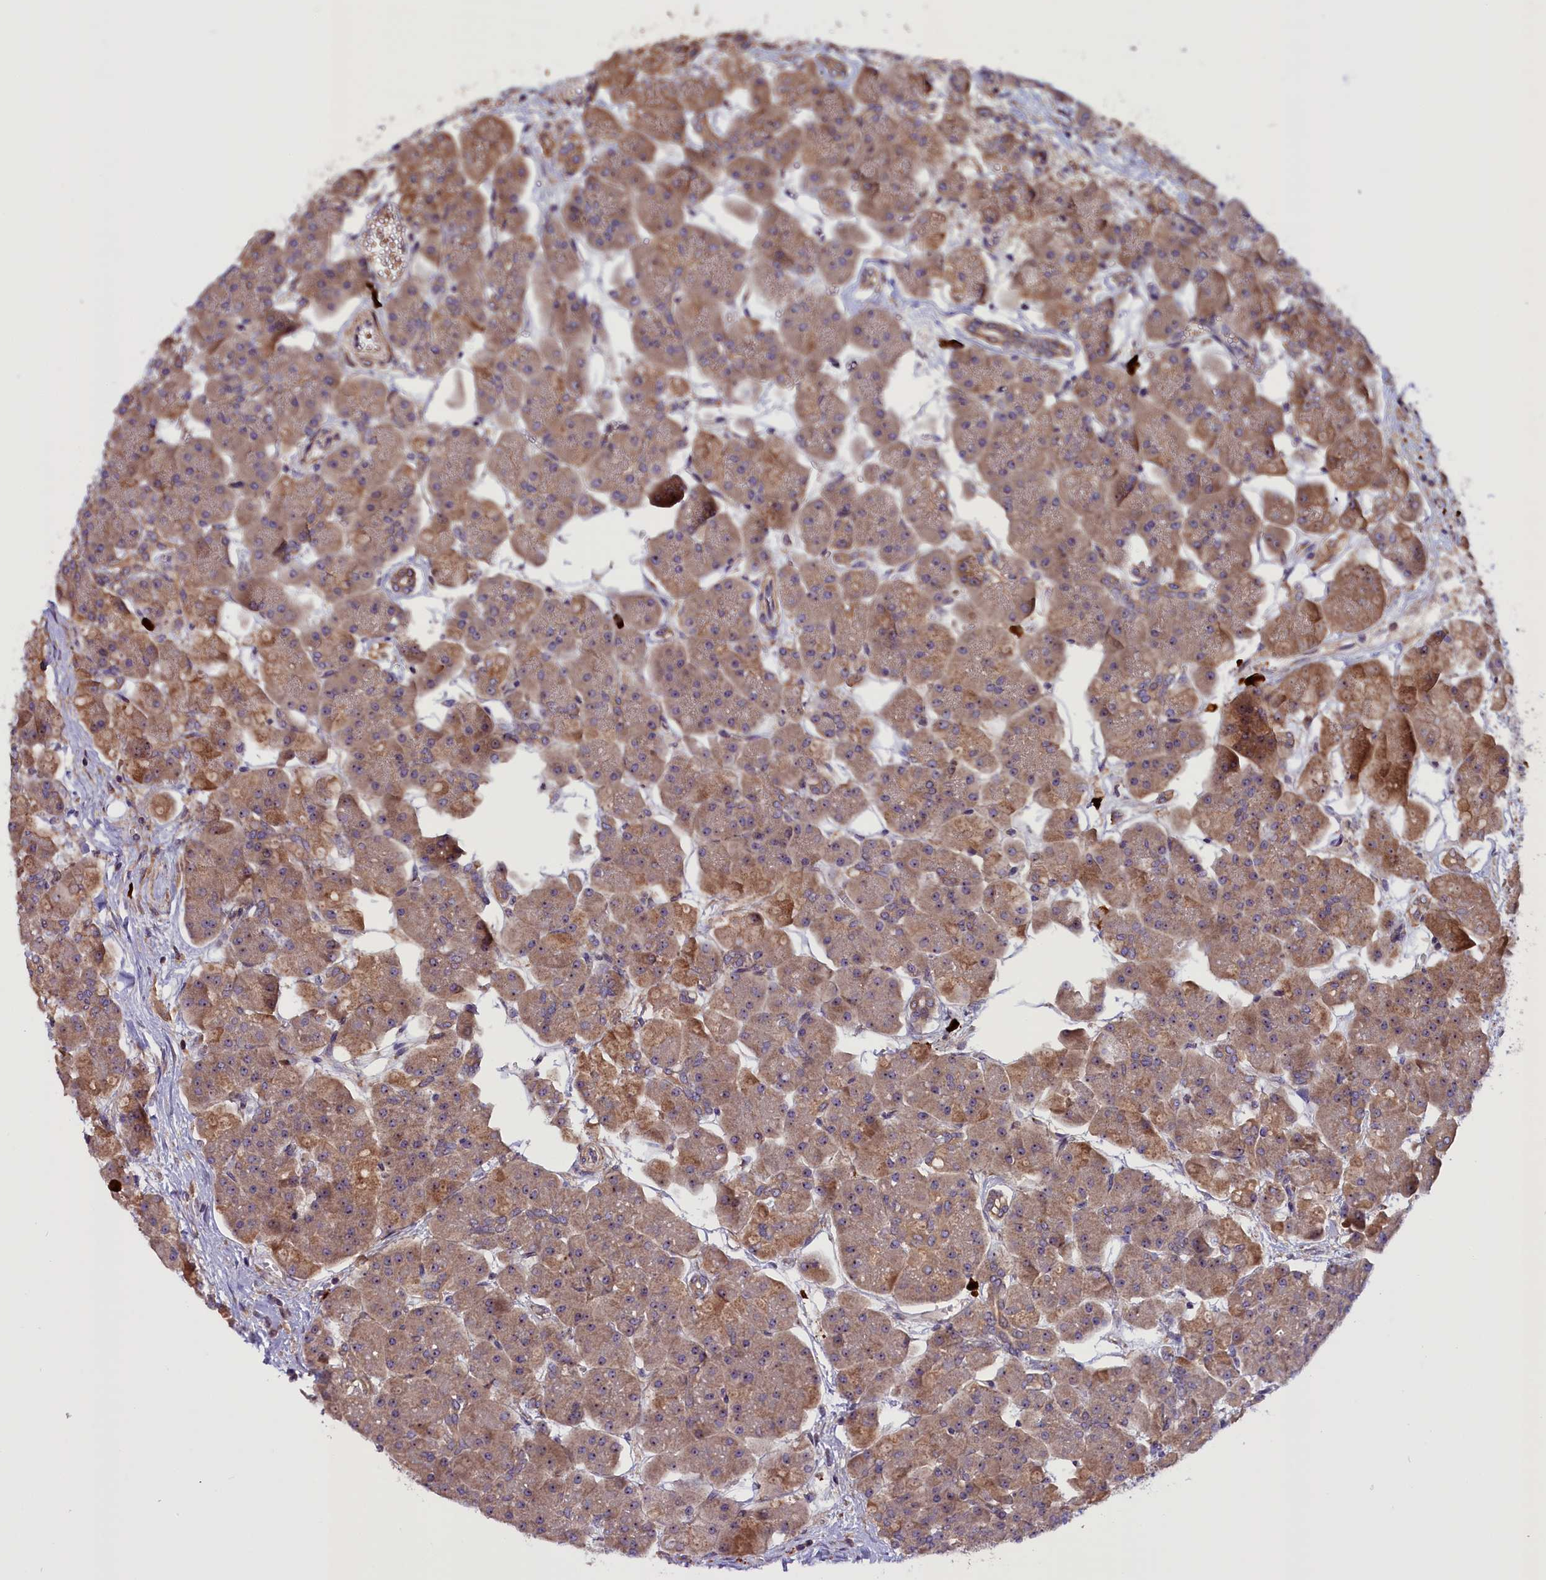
{"staining": {"intensity": "moderate", "quantity": ">75%", "location": "cytoplasmic/membranous"}, "tissue": "pancreas", "cell_type": "Exocrine glandular cells", "image_type": "normal", "snomed": [{"axis": "morphology", "description": "Normal tissue, NOS"}, {"axis": "topography", "description": "Pancreas"}], "caption": "Pancreas stained with DAB (3,3'-diaminobenzidine) IHC reveals medium levels of moderate cytoplasmic/membranous staining in about >75% of exocrine glandular cells.", "gene": "FRY", "patient": {"sex": "male", "age": 66}}